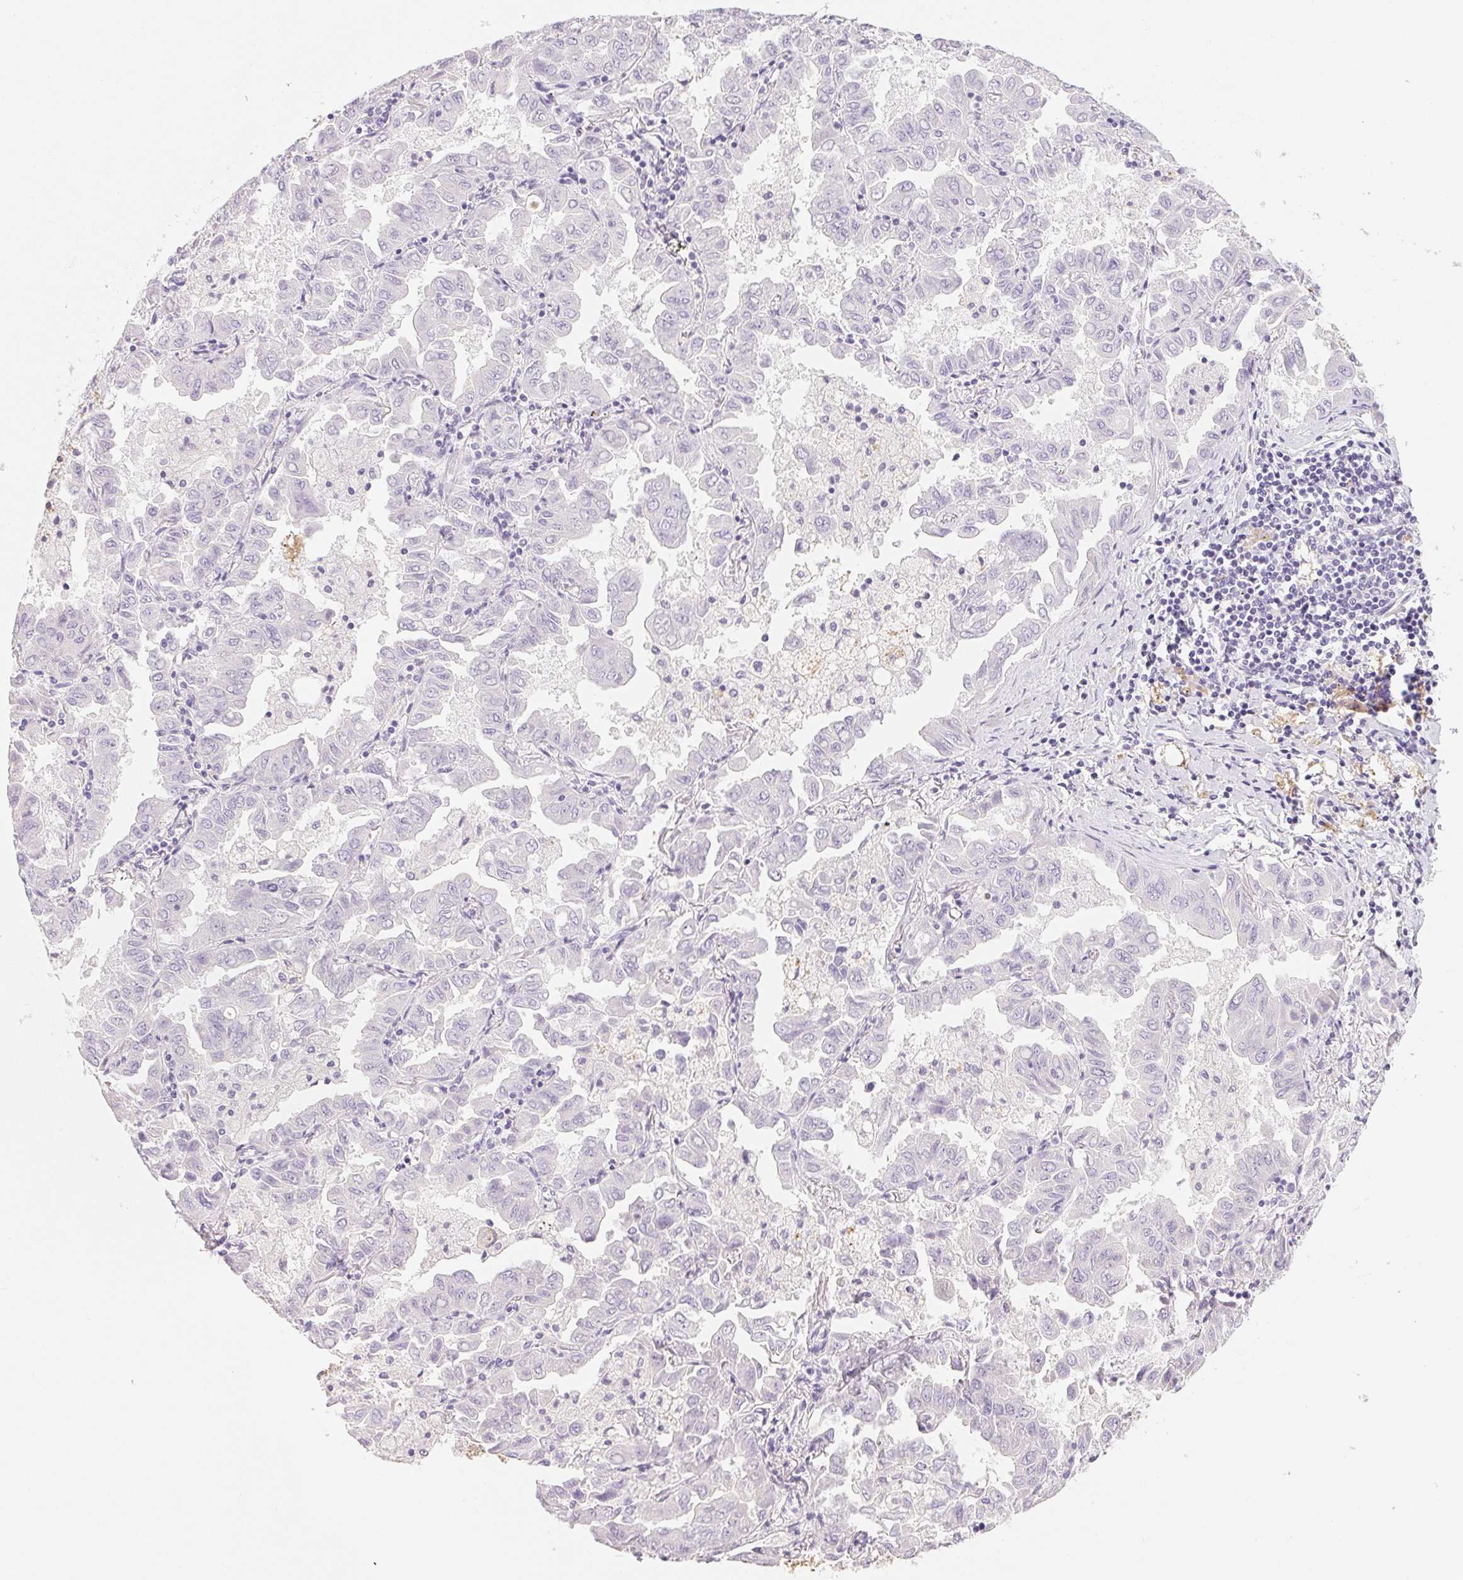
{"staining": {"intensity": "negative", "quantity": "none", "location": "none"}, "tissue": "lung cancer", "cell_type": "Tumor cells", "image_type": "cancer", "snomed": [{"axis": "morphology", "description": "Adenocarcinoma, NOS"}, {"axis": "topography", "description": "Lung"}], "caption": "Immunohistochemistry (IHC) photomicrograph of human lung cancer (adenocarcinoma) stained for a protein (brown), which demonstrates no positivity in tumor cells. Brightfield microscopy of IHC stained with DAB (3,3'-diaminobenzidine) (brown) and hematoxylin (blue), captured at high magnification.", "gene": "ACP3", "patient": {"sex": "male", "age": 64}}